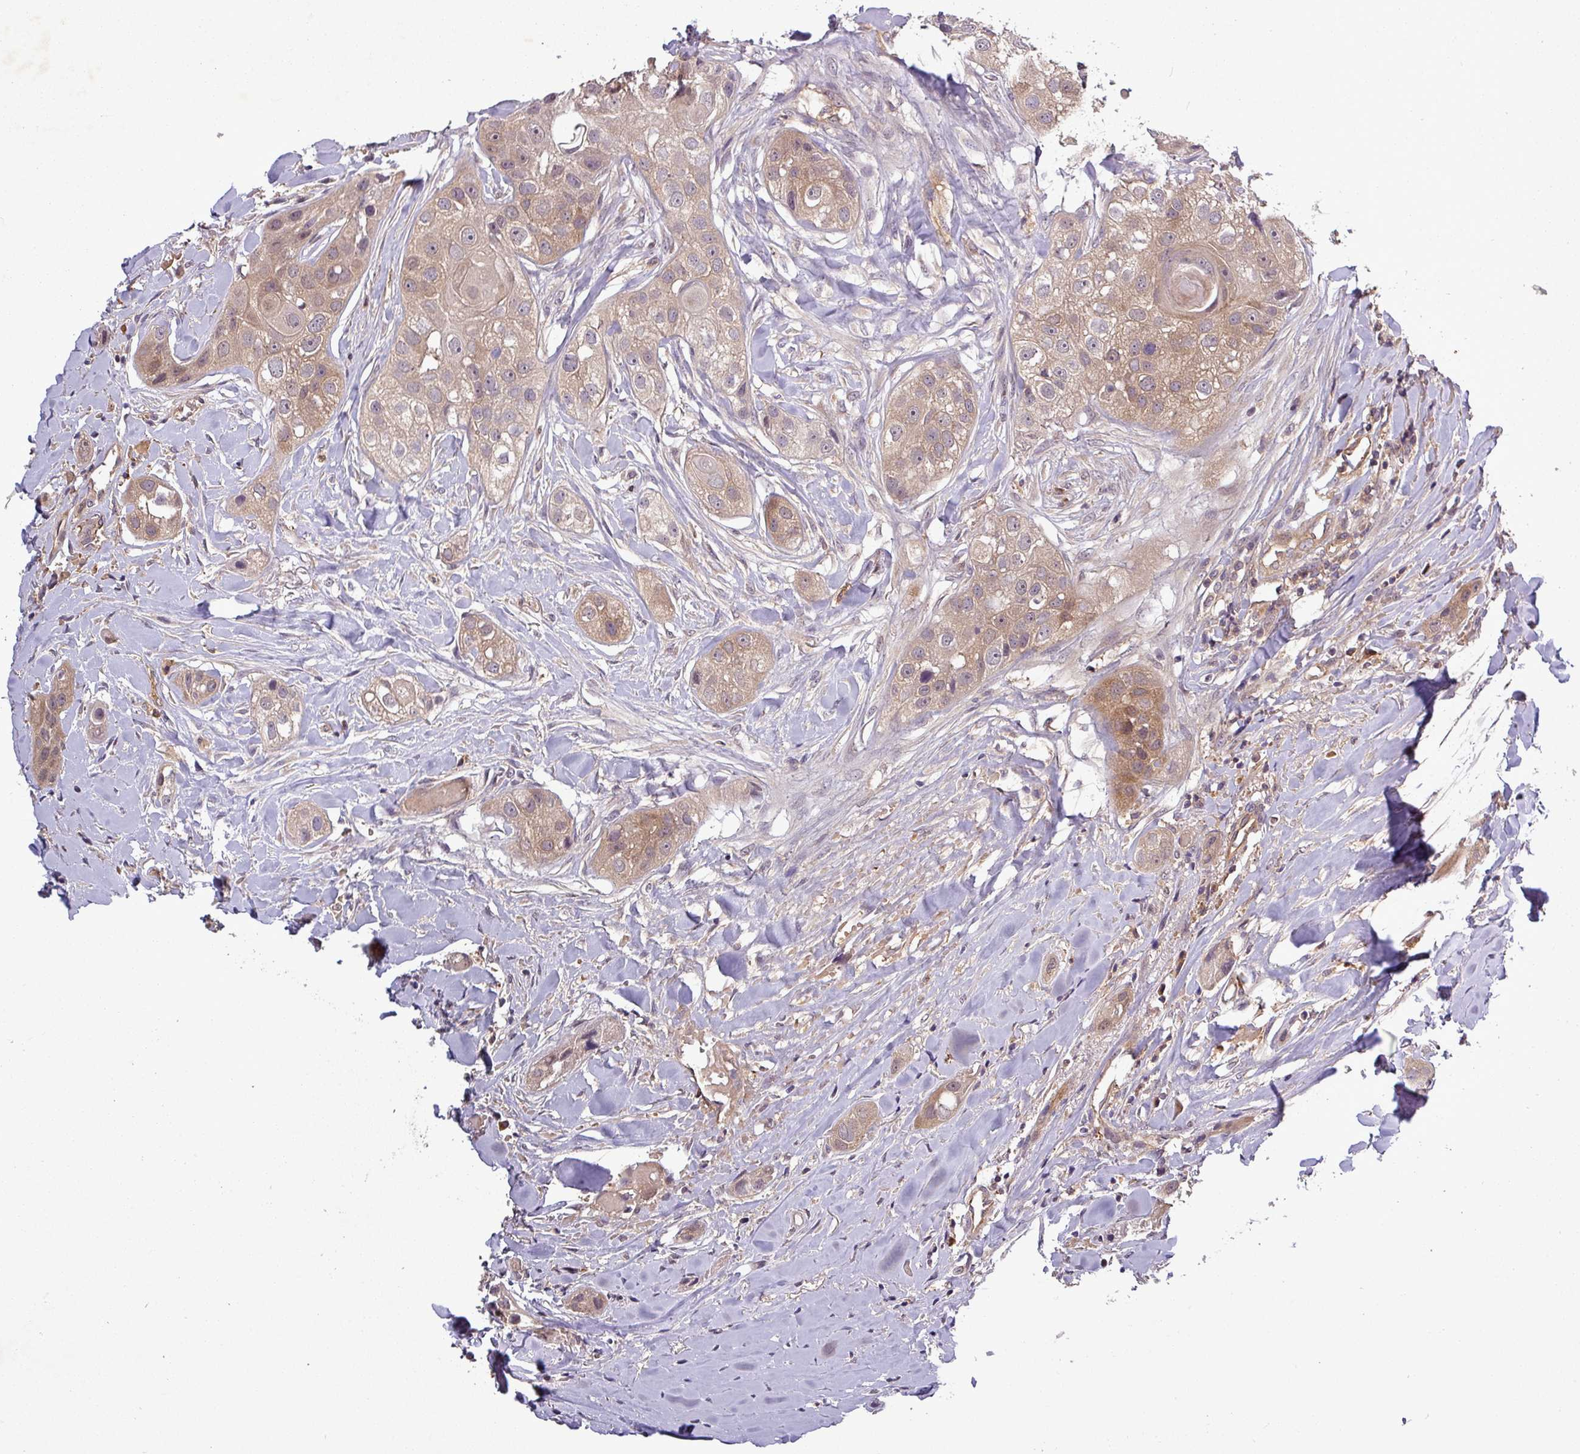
{"staining": {"intensity": "moderate", "quantity": ">75%", "location": "cytoplasmic/membranous"}, "tissue": "head and neck cancer", "cell_type": "Tumor cells", "image_type": "cancer", "snomed": [{"axis": "morphology", "description": "Normal tissue, NOS"}, {"axis": "morphology", "description": "Squamous cell carcinoma, NOS"}, {"axis": "topography", "description": "Skeletal muscle"}, {"axis": "topography", "description": "Head-Neck"}], "caption": "Head and neck cancer (squamous cell carcinoma) was stained to show a protein in brown. There is medium levels of moderate cytoplasmic/membranous expression in approximately >75% of tumor cells.", "gene": "SIRPB2", "patient": {"sex": "male", "age": 51}}